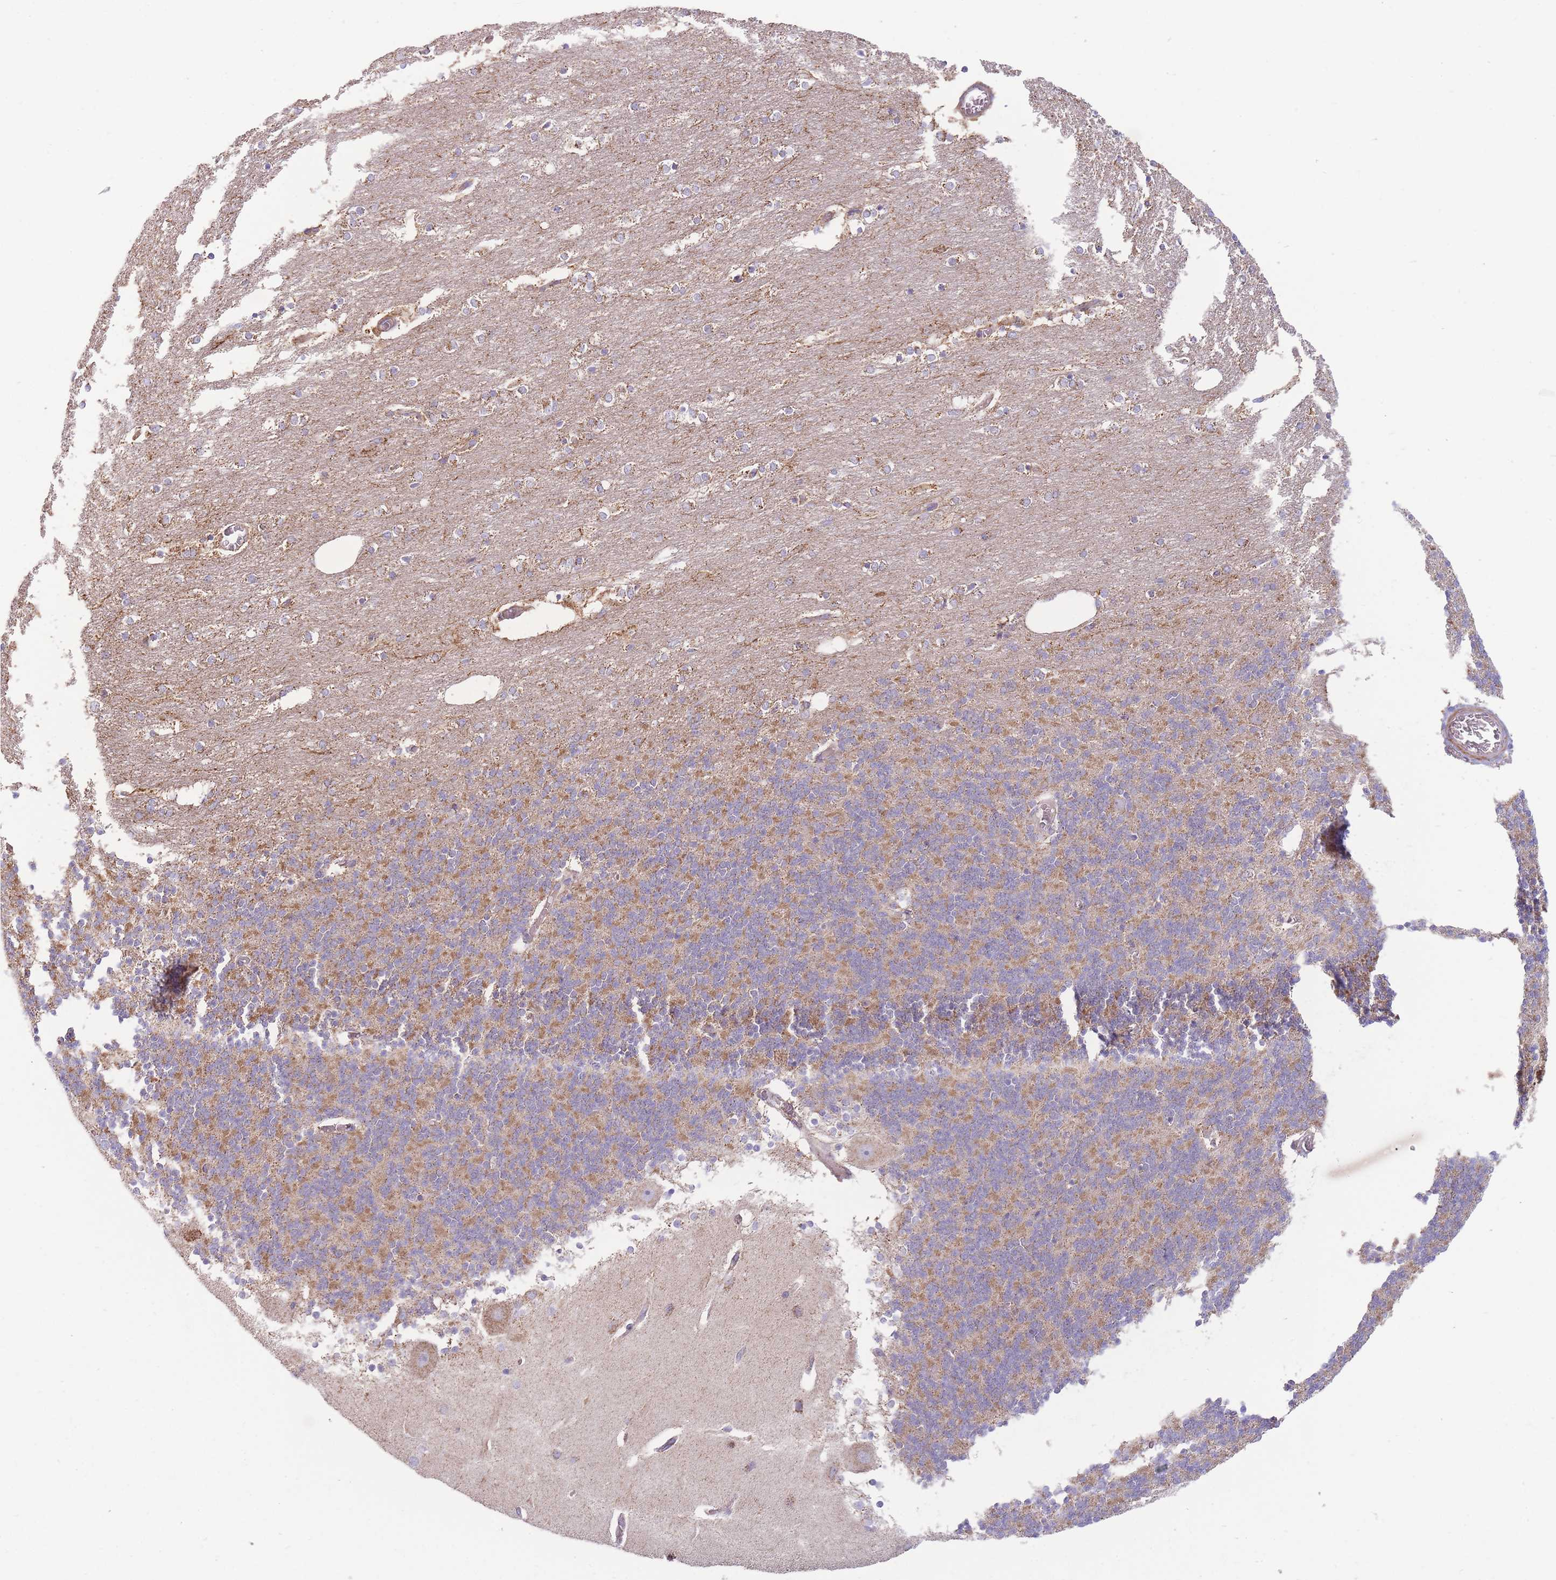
{"staining": {"intensity": "moderate", "quantity": ">75%", "location": "cytoplasmic/membranous"}, "tissue": "cerebellum", "cell_type": "Cells in granular layer", "image_type": "normal", "snomed": [{"axis": "morphology", "description": "Normal tissue, NOS"}, {"axis": "topography", "description": "Cerebellum"}], "caption": "The photomicrograph demonstrates a brown stain indicating the presence of a protein in the cytoplasmic/membranous of cells in granular layer in cerebellum. Nuclei are stained in blue.", "gene": "KIF16B", "patient": {"sex": "female", "age": 54}}